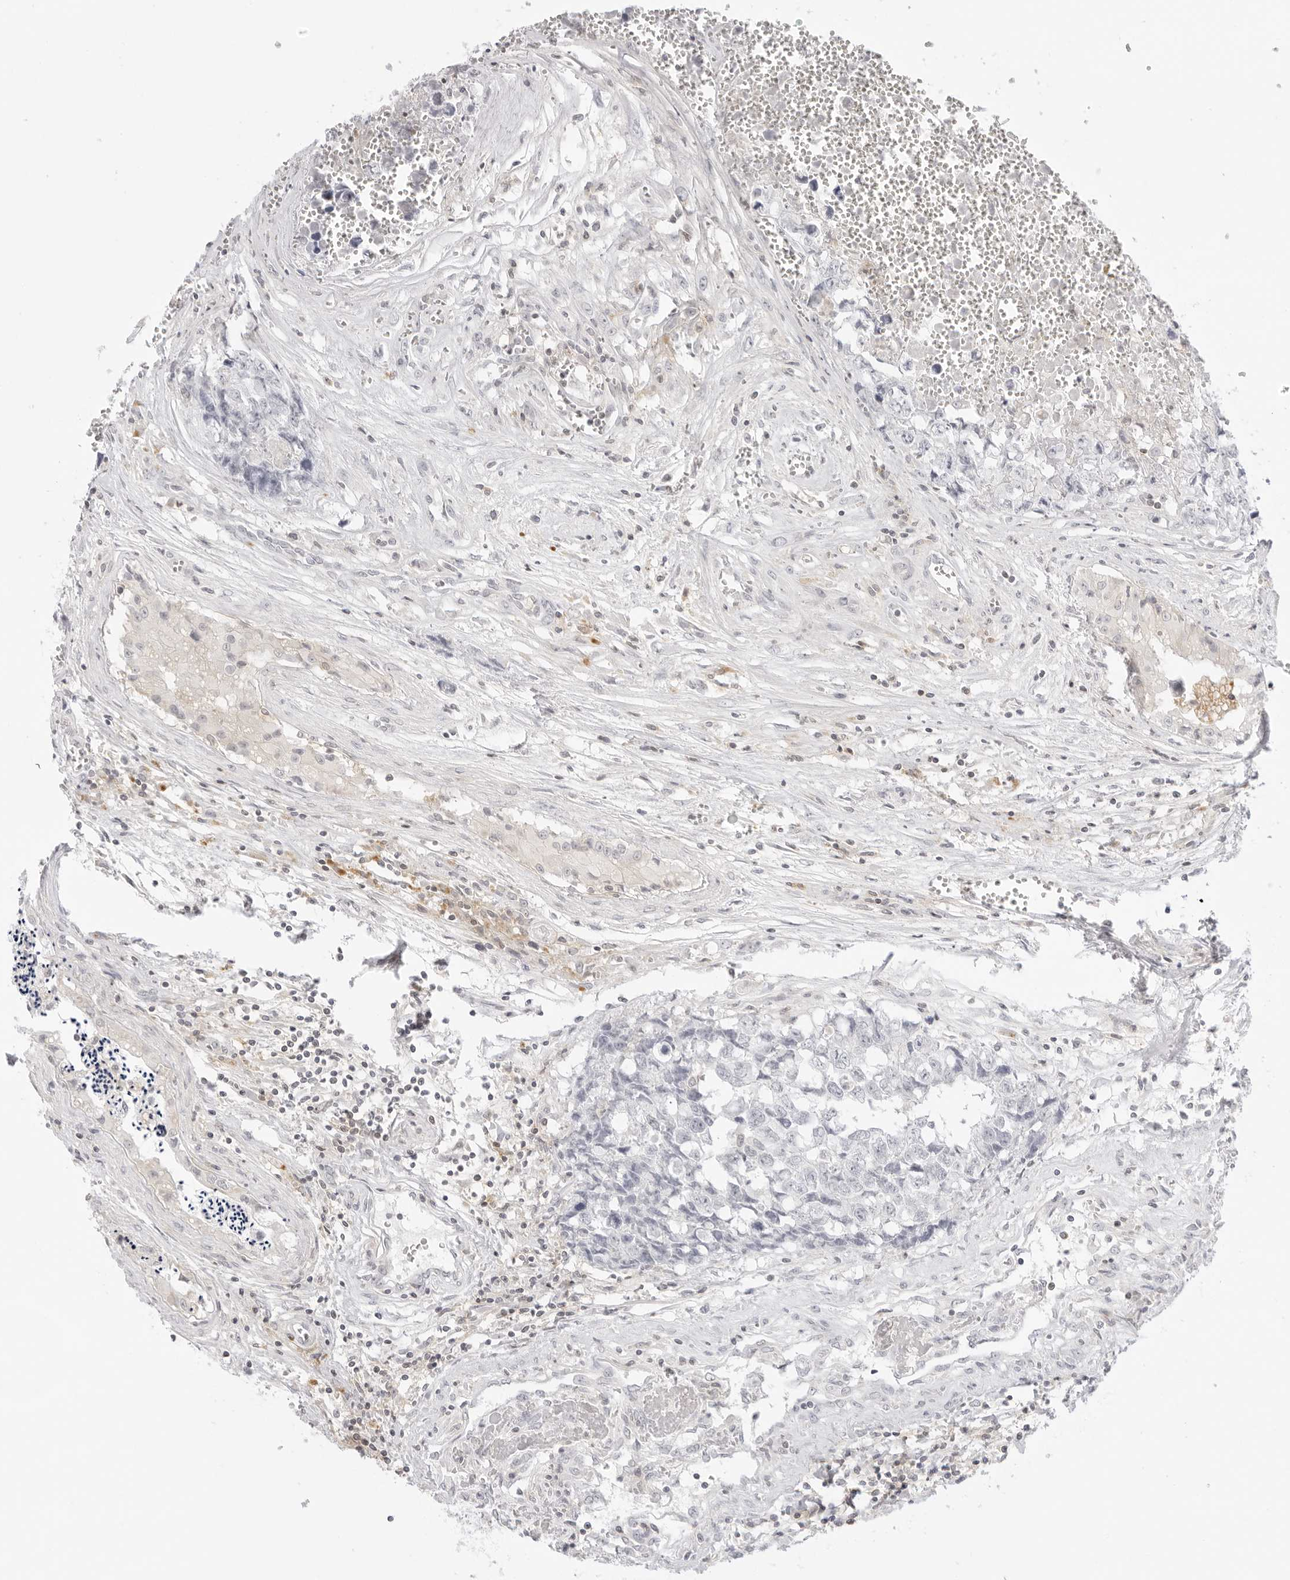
{"staining": {"intensity": "negative", "quantity": "none", "location": "none"}, "tissue": "testis cancer", "cell_type": "Tumor cells", "image_type": "cancer", "snomed": [{"axis": "morphology", "description": "Carcinoma, Embryonal, NOS"}, {"axis": "topography", "description": "Testis"}], "caption": "The micrograph shows no staining of tumor cells in testis embryonal carcinoma.", "gene": "TNFRSF14", "patient": {"sex": "male", "age": 31}}